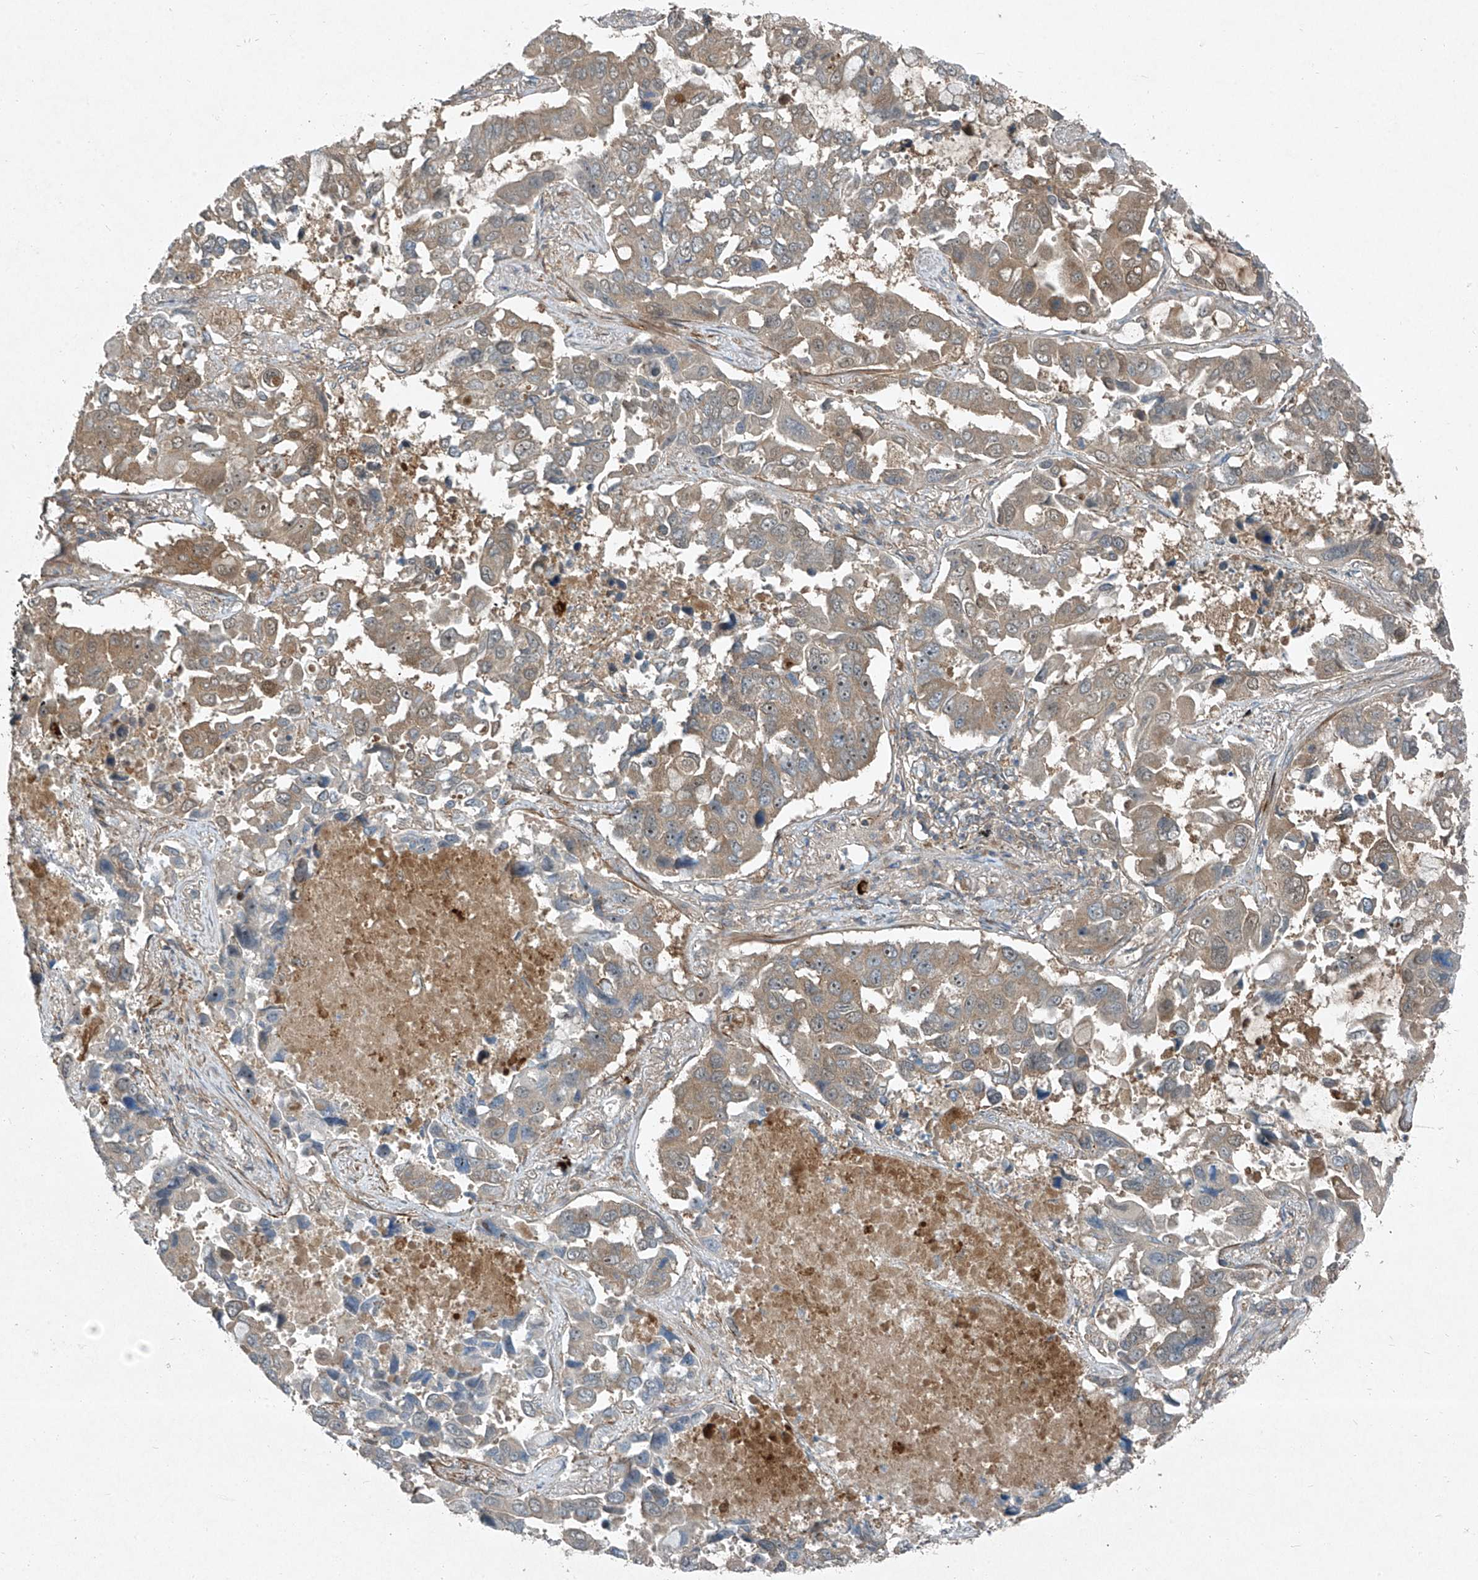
{"staining": {"intensity": "moderate", "quantity": "25%-75%", "location": "cytoplasmic/membranous"}, "tissue": "lung cancer", "cell_type": "Tumor cells", "image_type": "cancer", "snomed": [{"axis": "morphology", "description": "Adenocarcinoma, NOS"}, {"axis": "topography", "description": "Lung"}], "caption": "This is an image of immunohistochemistry staining of lung cancer (adenocarcinoma), which shows moderate staining in the cytoplasmic/membranous of tumor cells.", "gene": "PPCS", "patient": {"sex": "male", "age": 64}}